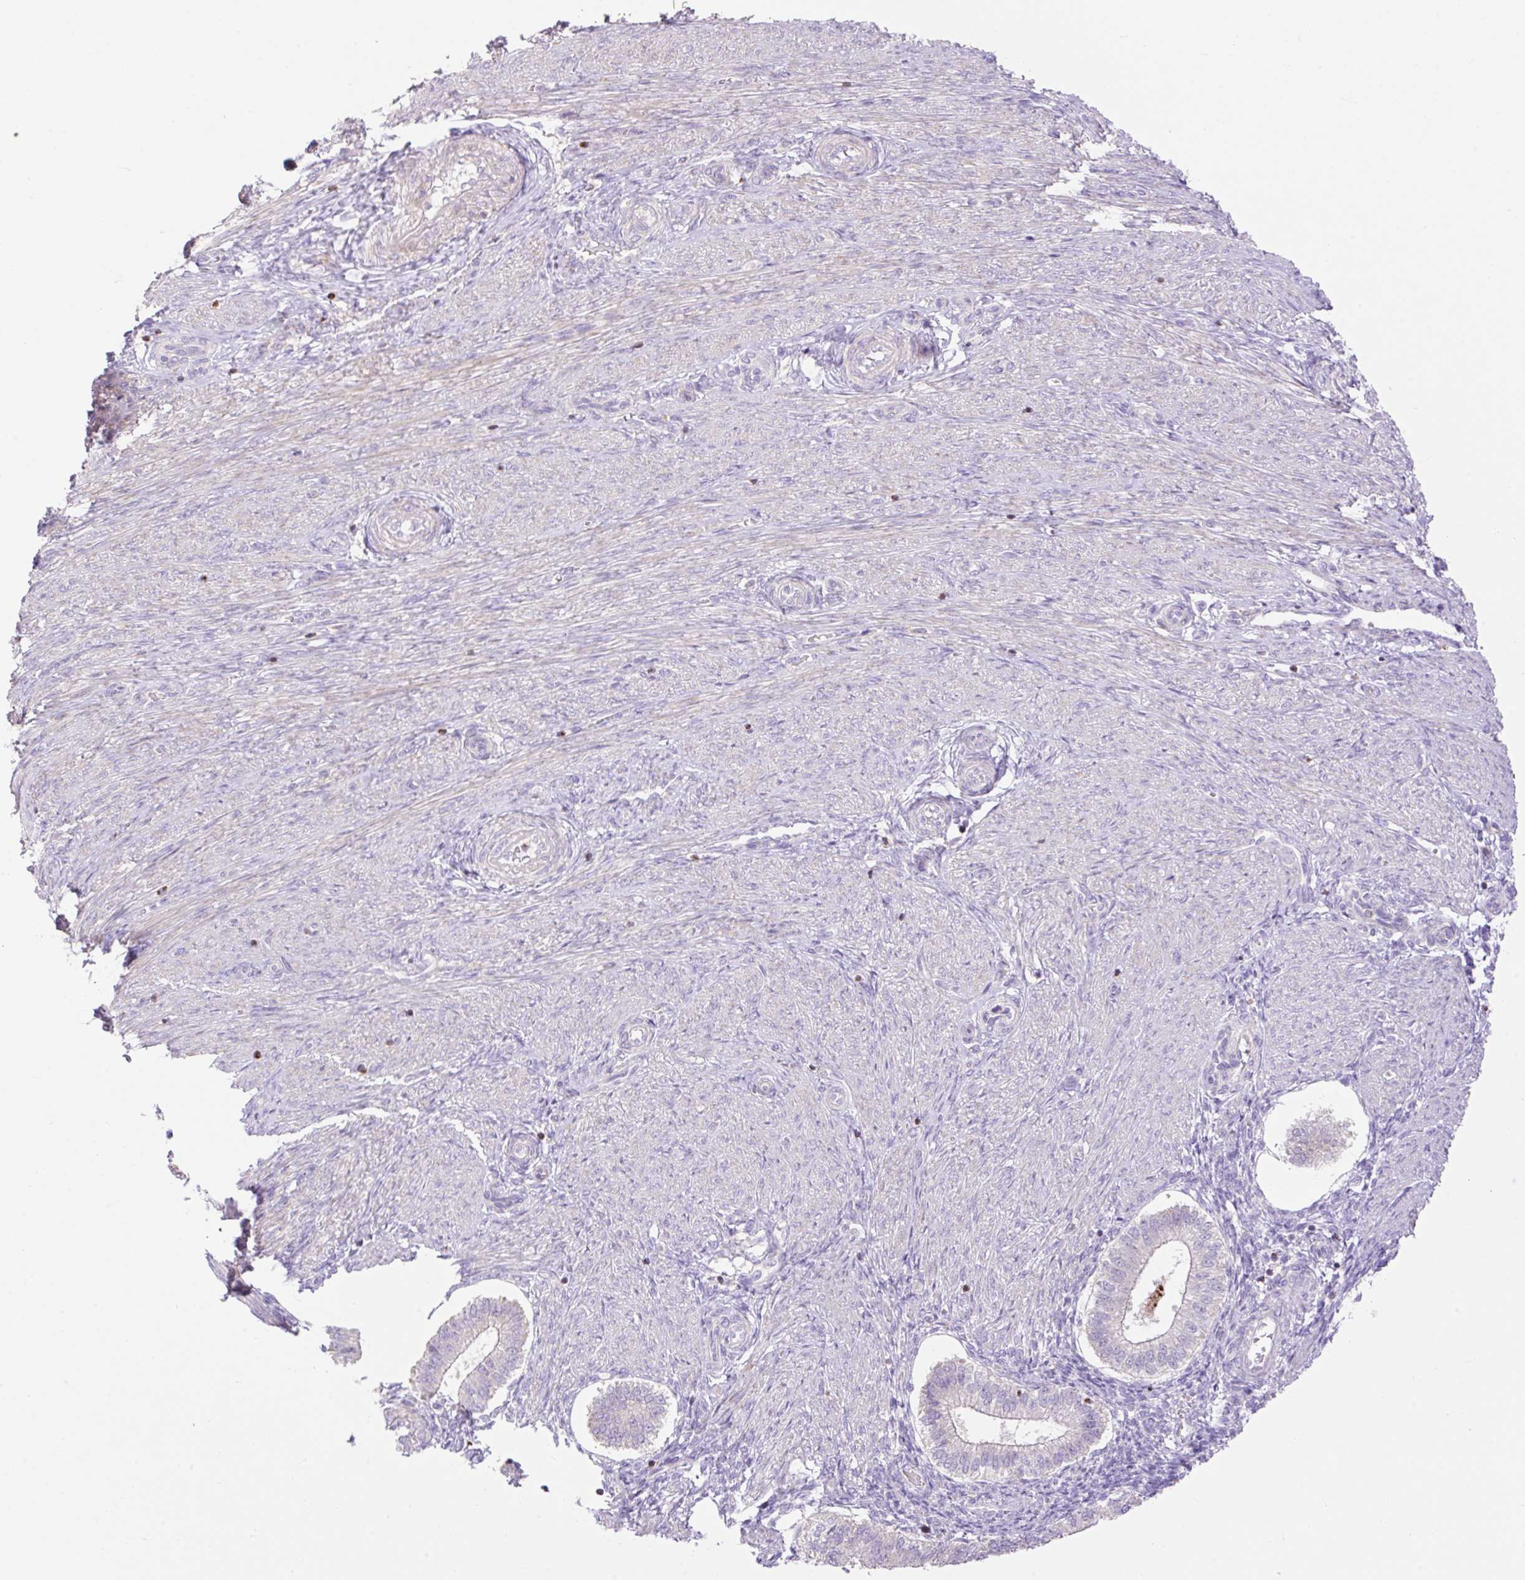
{"staining": {"intensity": "weak", "quantity": "<25%", "location": "cytoplasmic/membranous"}, "tissue": "endometrium", "cell_type": "Cells in endometrial stroma", "image_type": "normal", "snomed": [{"axis": "morphology", "description": "Normal tissue, NOS"}, {"axis": "topography", "description": "Endometrium"}], "caption": "The photomicrograph displays no significant positivity in cells in endometrial stroma of endometrium.", "gene": "VPS25", "patient": {"sex": "female", "age": 25}}